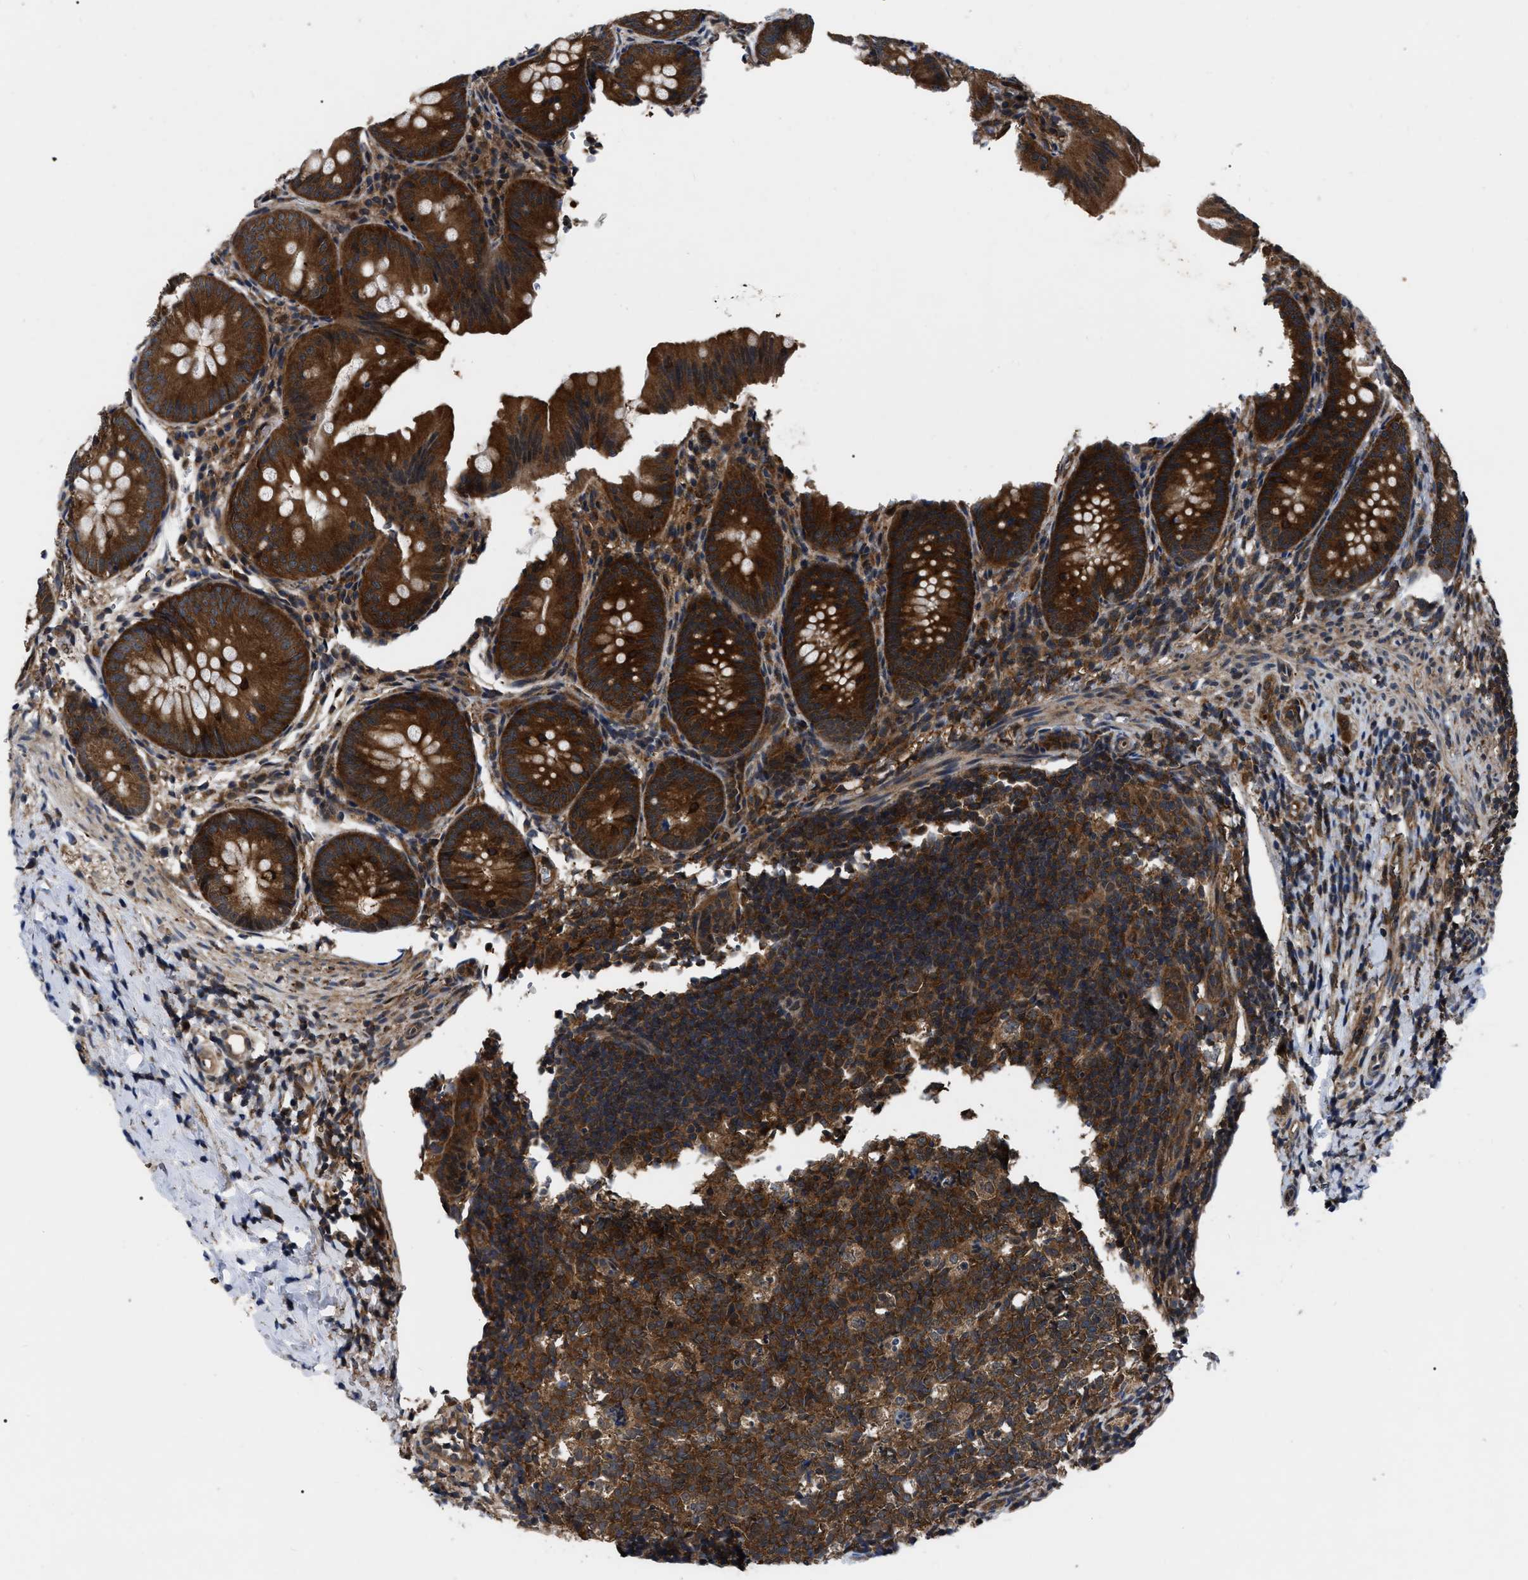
{"staining": {"intensity": "strong", "quantity": ">75%", "location": "cytoplasmic/membranous"}, "tissue": "appendix", "cell_type": "Glandular cells", "image_type": "normal", "snomed": [{"axis": "morphology", "description": "Normal tissue, NOS"}, {"axis": "topography", "description": "Appendix"}], "caption": "Immunohistochemical staining of benign appendix demonstrates >75% levels of strong cytoplasmic/membranous protein expression in about >75% of glandular cells.", "gene": "GET4", "patient": {"sex": "male", "age": 1}}